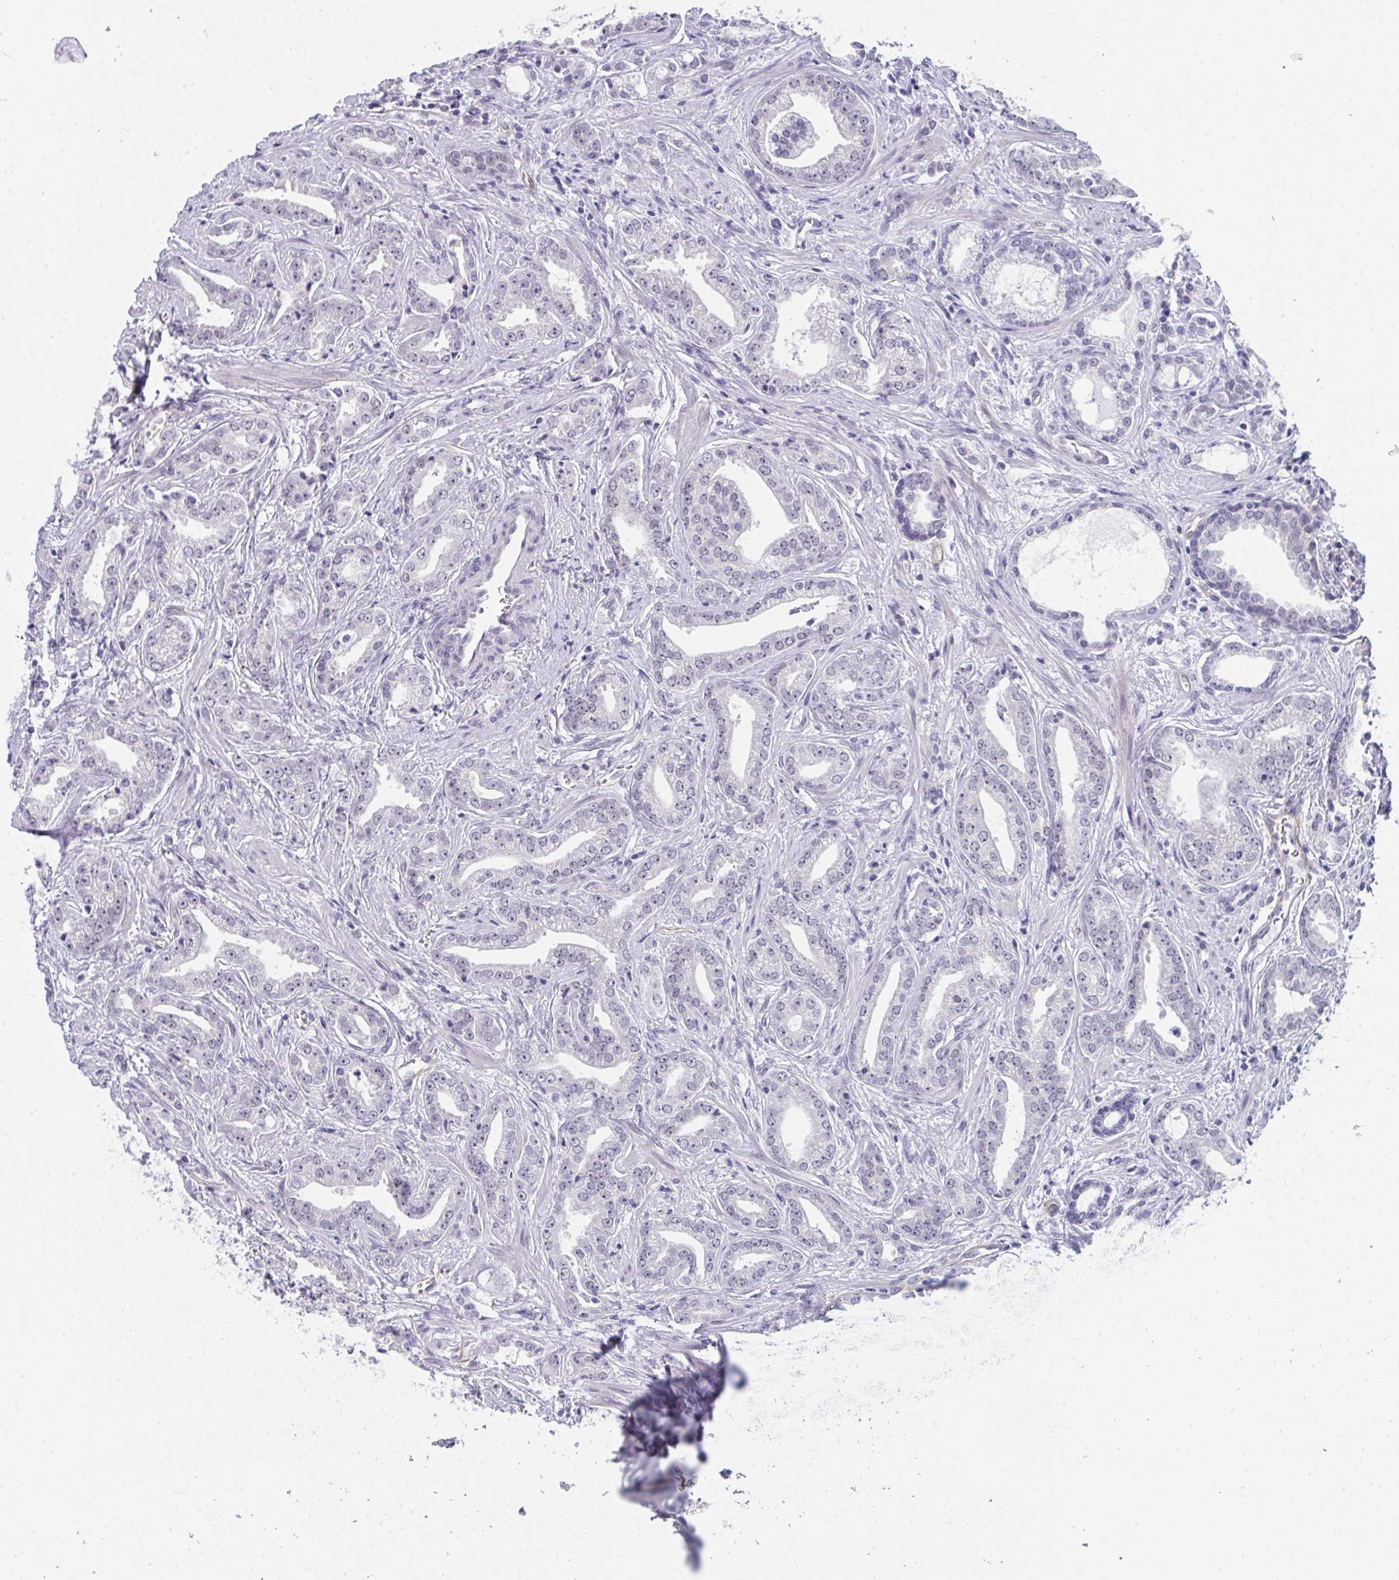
{"staining": {"intensity": "negative", "quantity": "none", "location": "none"}, "tissue": "prostate cancer", "cell_type": "Tumor cells", "image_type": "cancer", "snomed": [{"axis": "morphology", "description": "Adenocarcinoma, Medium grade"}, {"axis": "topography", "description": "Prostate"}], "caption": "Image shows no significant protein staining in tumor cells of prostate cancer (adenocarcinoma (medium-grade)).", "gene": "CDK13", "patient": {"sex": "male", "age": 57}}